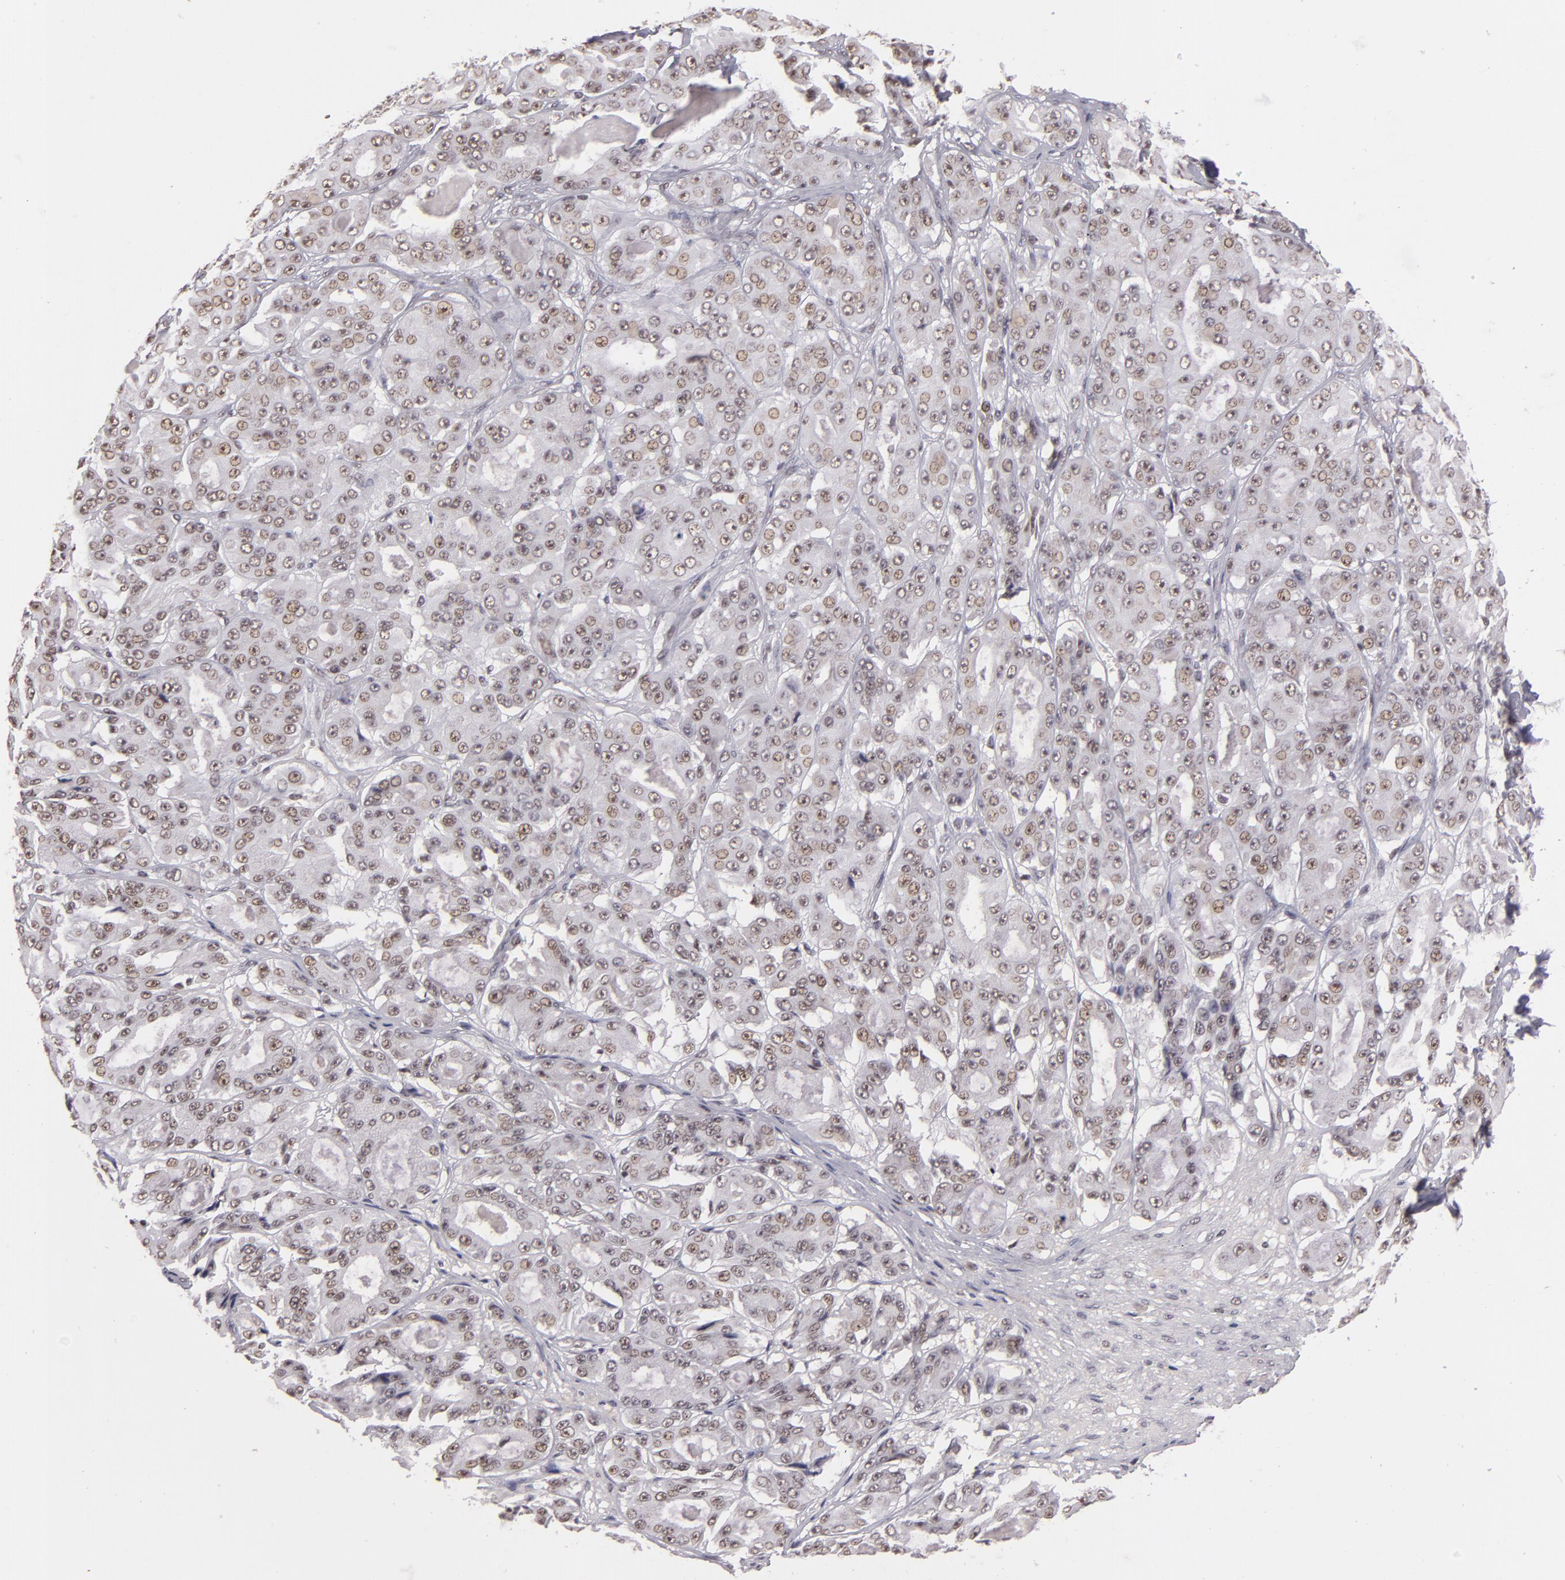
{"staining": {"intensity": "weak", "quantity": "25%-75%", "location": "nuclear"}, "tissue": "ovarian cancer", "cell_type": "Tumor cells", "image_type": "cancer", "snomed": [{"axis": "morphology", "description": "Carcinoma, endometroid"}, {"axis": "topography", "description": "Ovary"}], "caption": "A photomicrograph of ovarian endometroid carcinoma stained for a protein displays weak nuclear brown staining in tumor cells. (brown staining indicates protein expression, while blue staining denotes nuclei).", "gene": "INTS6", "patient": {"sex": "female", "age": 61}}